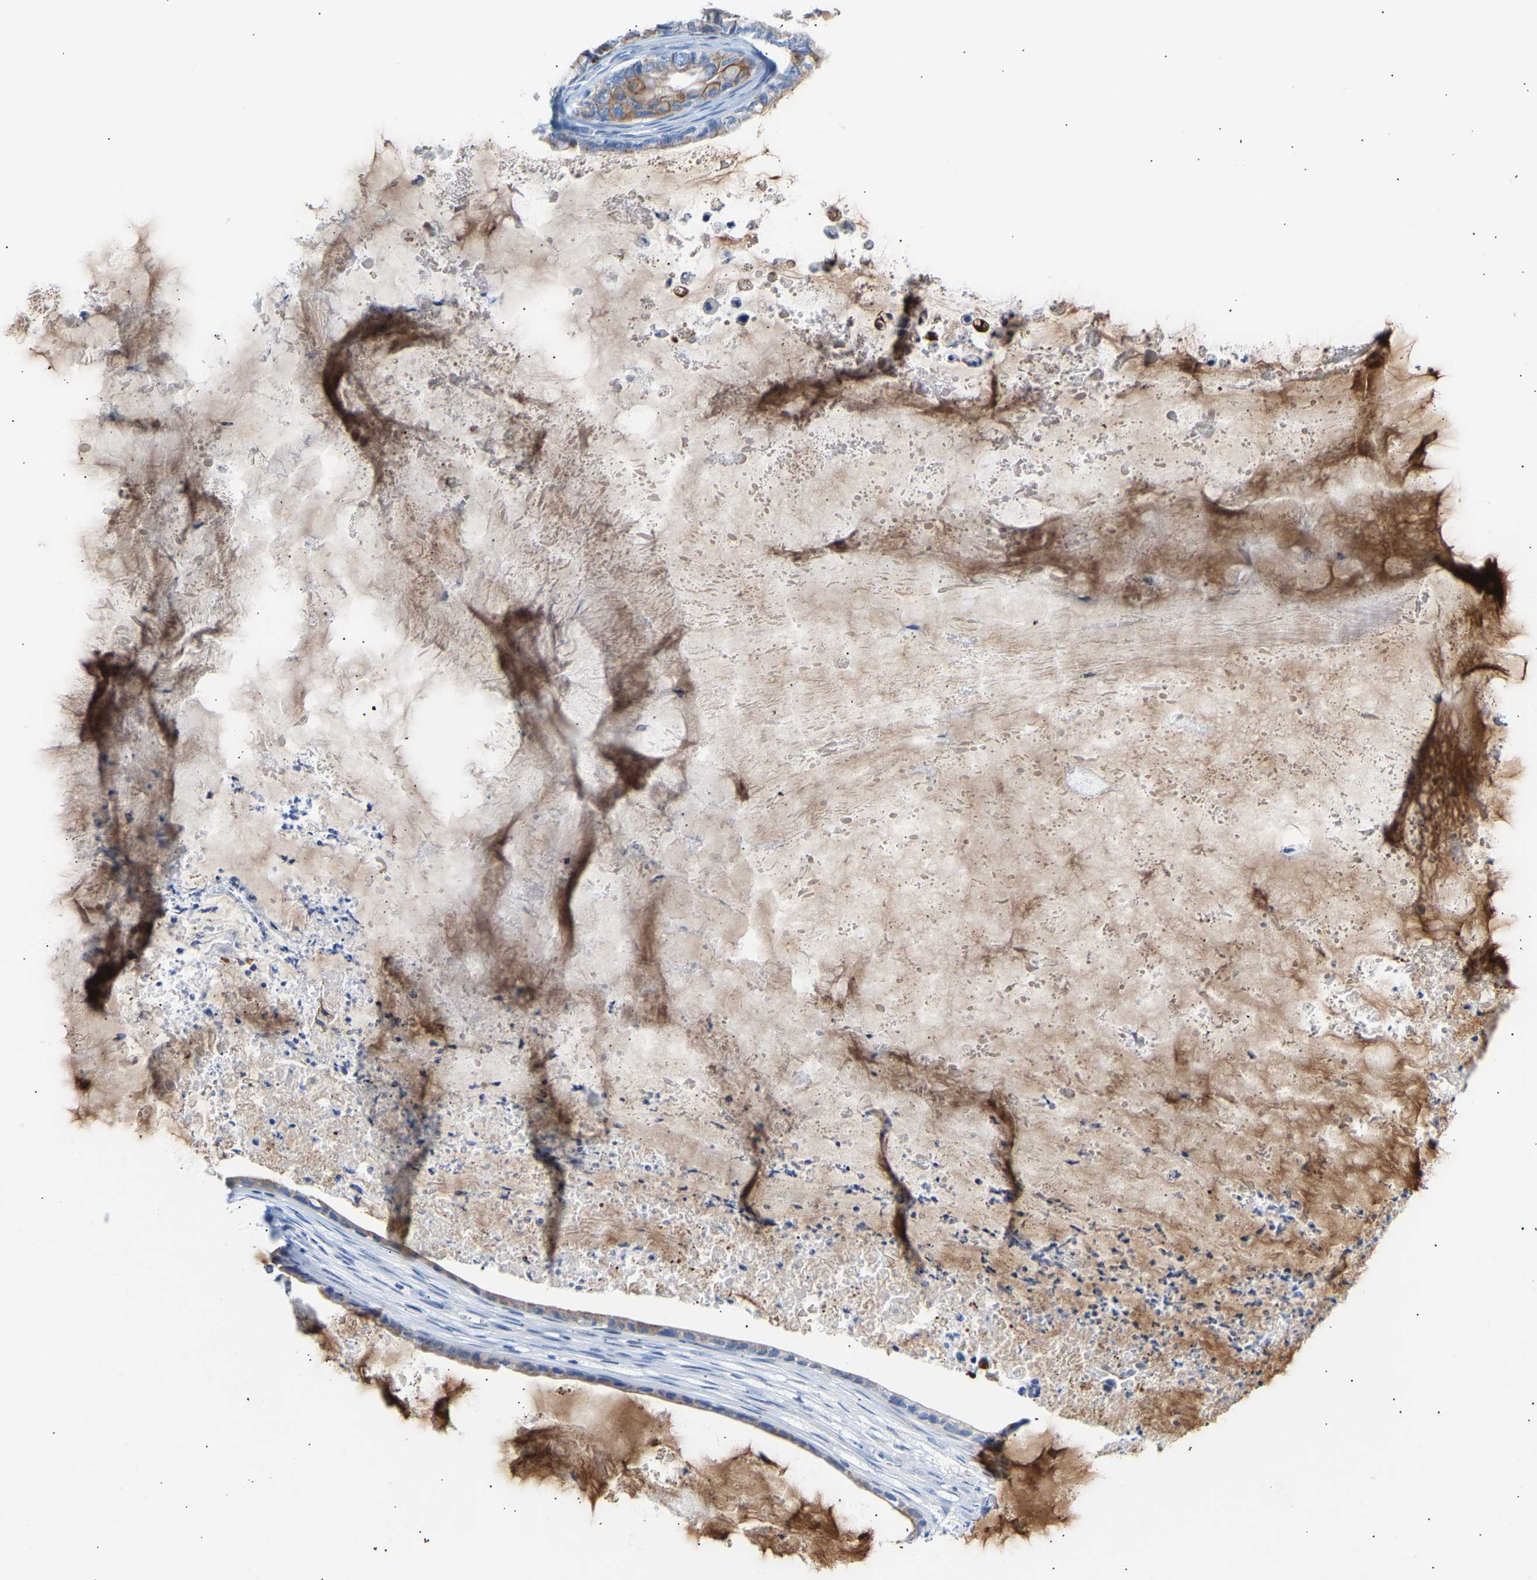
{"staining": {"intensity": "strong", "quantity": "<25%", "location": "cytoplasmic/membranous"}, "tissue": "ovarian cancer", "cell_type": "Tumor cells", "image_type": "cancer", "snomed": [{"axis": "morphology", "description": "Cystadenocarcinoma, mucinous, NOS"}, {"axis": "topography", "description": "Ovary"}], "caption": "The photomicrograph displays staining of ovarian cancer, revealing strong cytoplasmic/membranous protein staining (brown color) within tumor cells.", "gene": "PEX1", "patient": {"sex": "female", "age": 80}}